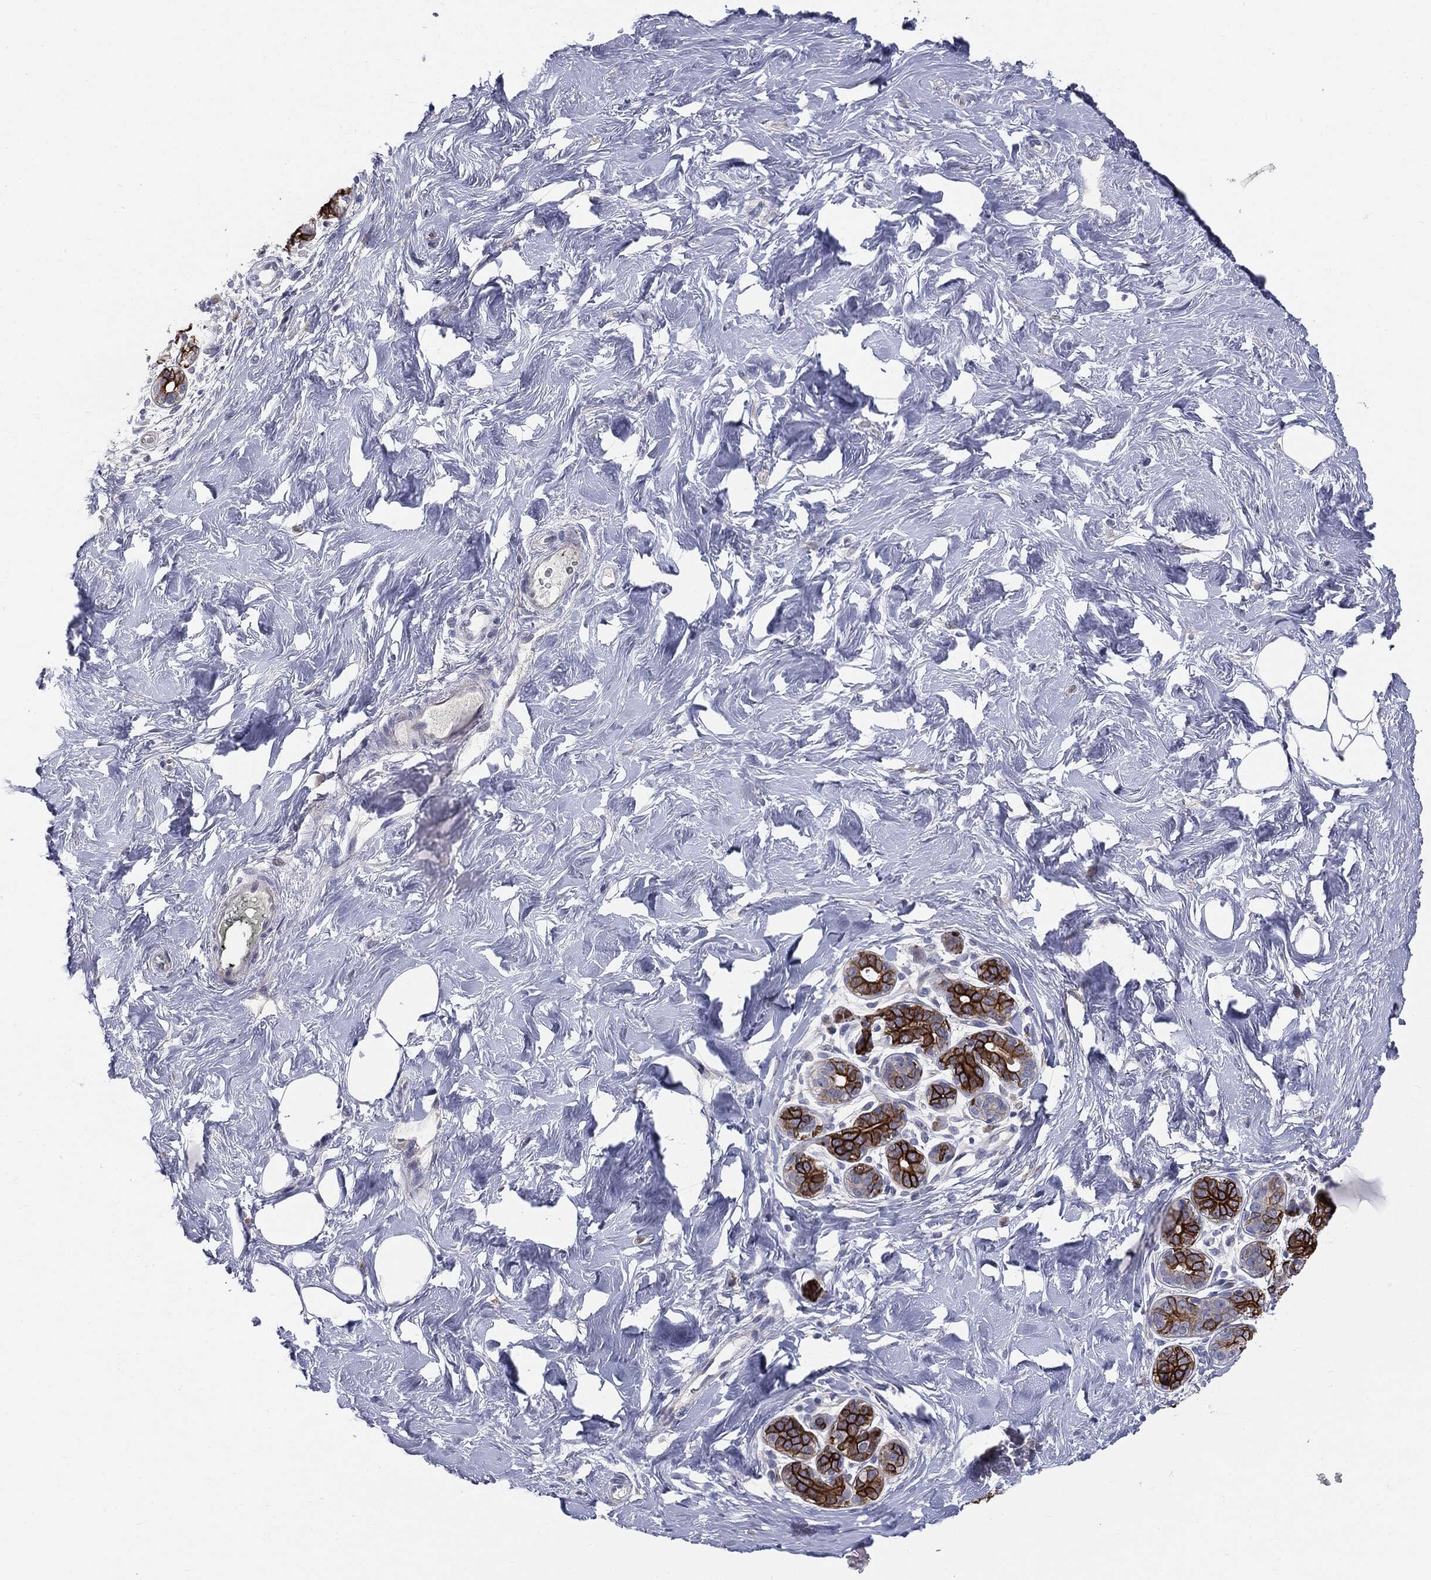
{"staining": {"intensity": "strong", "quantity": "25%-75%", "location": "cytoplasmic/membranous"}, "tissue": "breast", "cell_type": "Glandular cells", "image_type": "normal", "snomed": [{"axis": "morphology", "description": "Normal tissue, NOS"}, {"axis": "topography", "description": "Breast"}], "caption": "Glandular cells display high levels of strong cytoplasmic/membranous expression in approximately 25%-75% of cells in unremarkable breast.", "gene": "KRT5", "patient": {"sex": "female", "age": 43}}